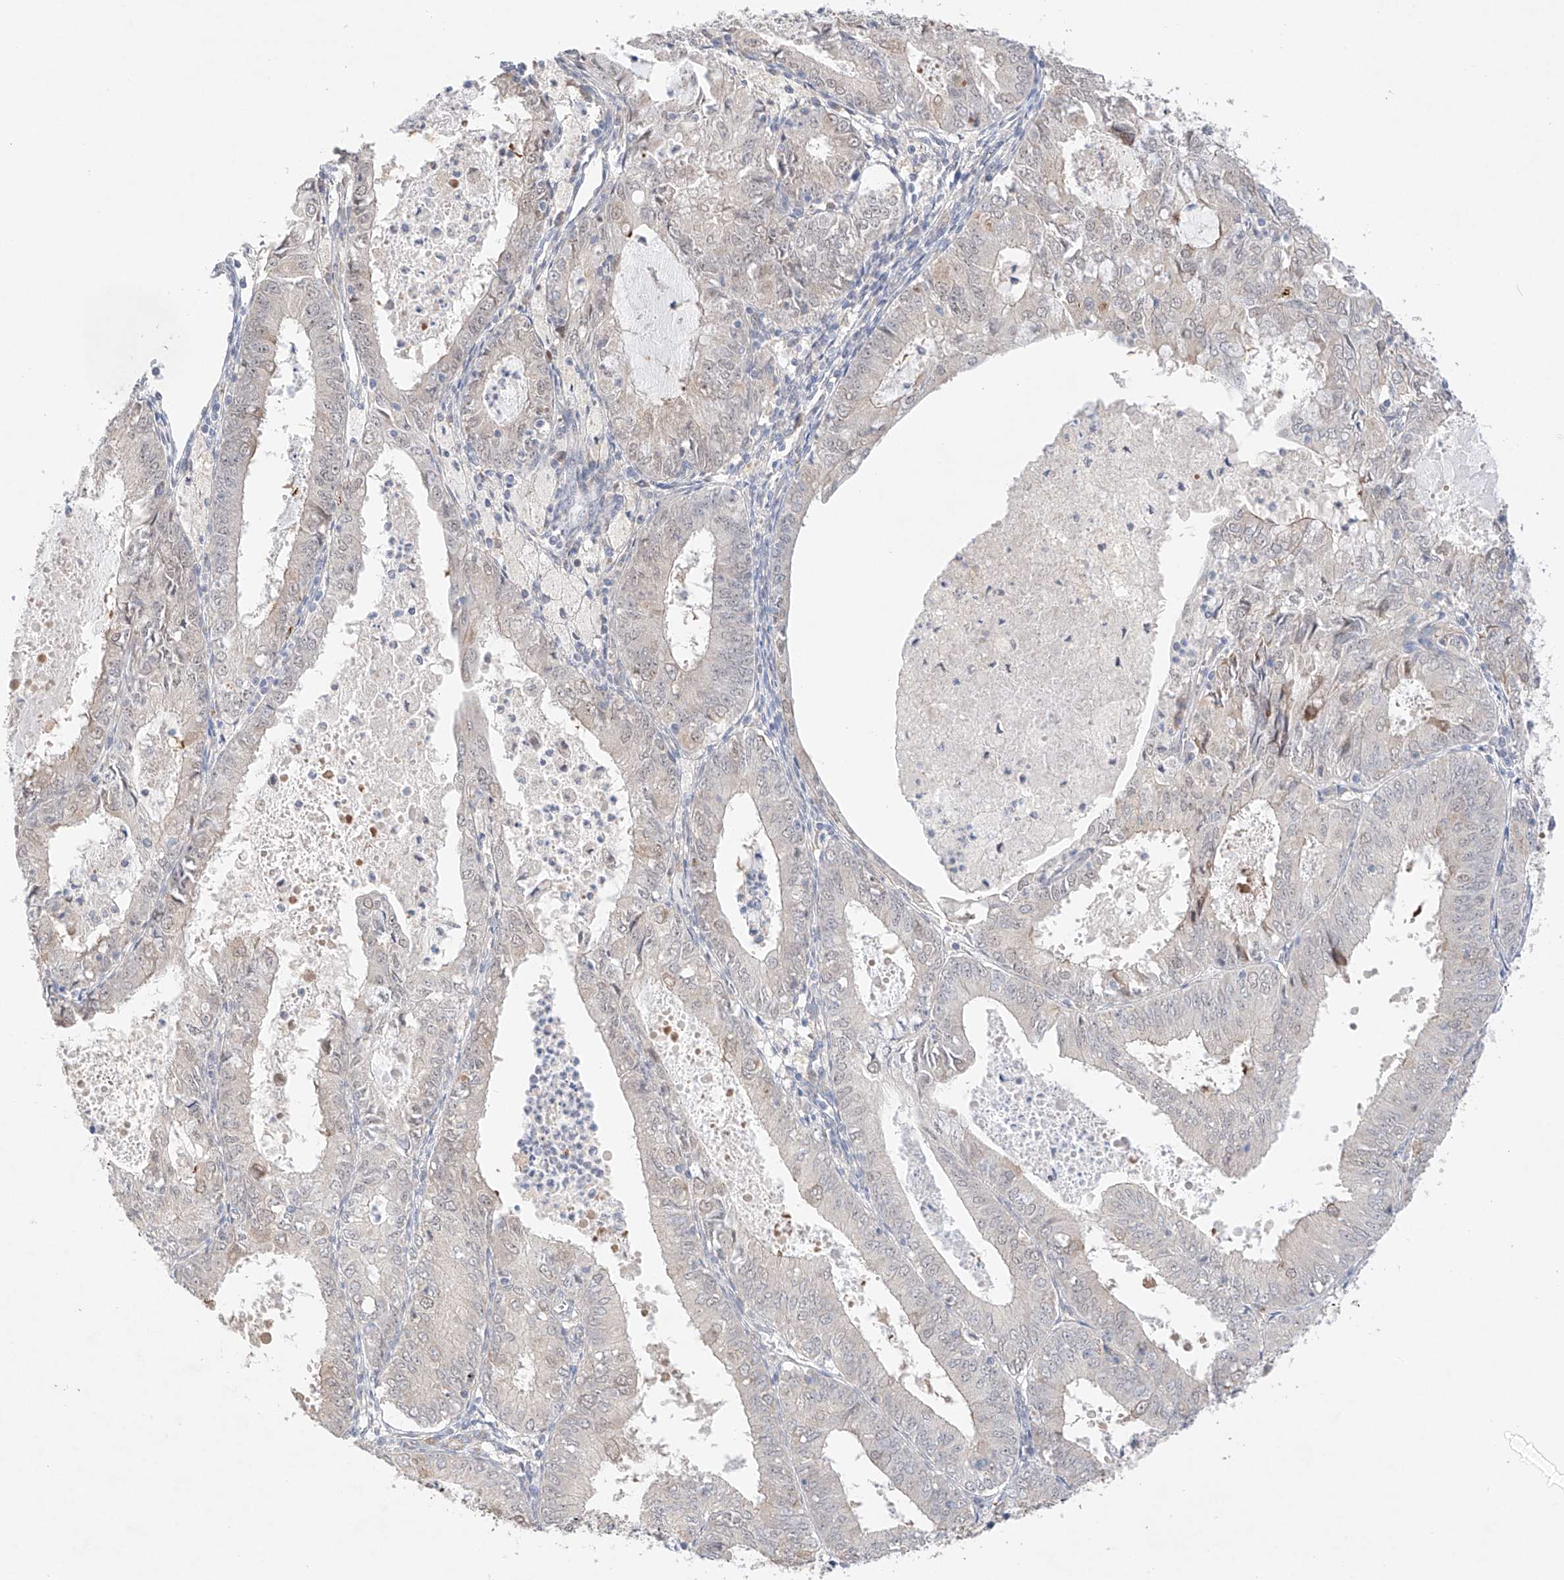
{"staining": {"intensity": "negative", "quantity": "none", "location": "none"}, "tissue": "endometrial cancer", "cell_type": "Tumor cells", "image_type": "cancer", "snomed": [{"axis": "morphology", "description": "Adenocarcinoma, NOS"}, {"axis": "topography", "description": "Endometrium"}], "caption": "Human endometrial cancer (adenocarcinoma) stained for a protein using IHC shows no expression in tumor cells.", "gene": "IL22RA2", "patient": {"sex": "female", "age": 57}}